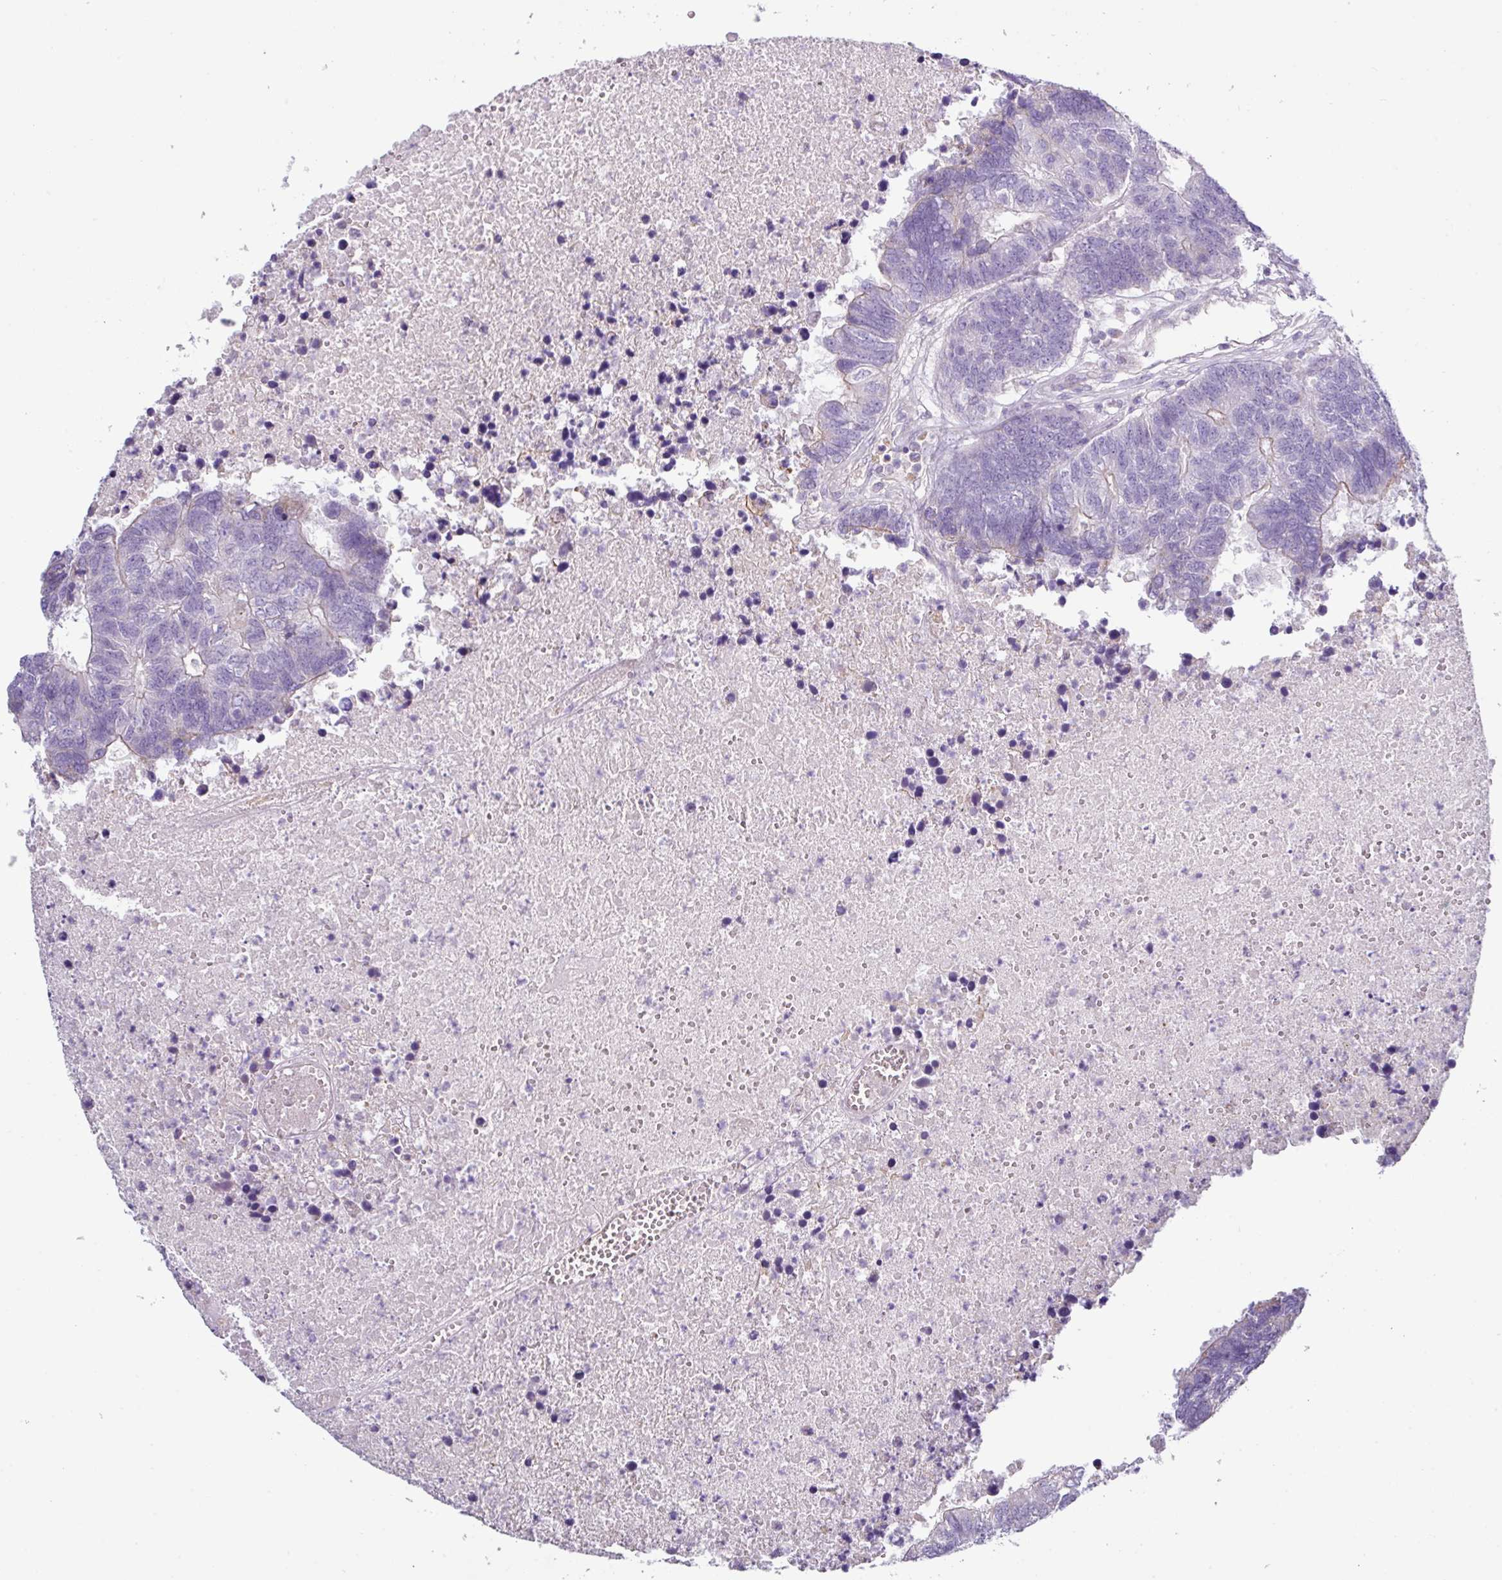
{"staining": {"intensity": "negative", "quantity": "none", "location": "none"}, "tissue": "colorectal cancer", "cell_type": "Tumor cells", "image_type": "cancer", "snomed": [{"axis": "morphology", "description": "Adenocarcinoma, NOS"}, {"axis": "topography", "description": "Colon"}], "caption": "Tumor cells show no significant staining in colorectal cancer.", "gene": "RGS16", "patient": {"sex": "female", "age": 48}}